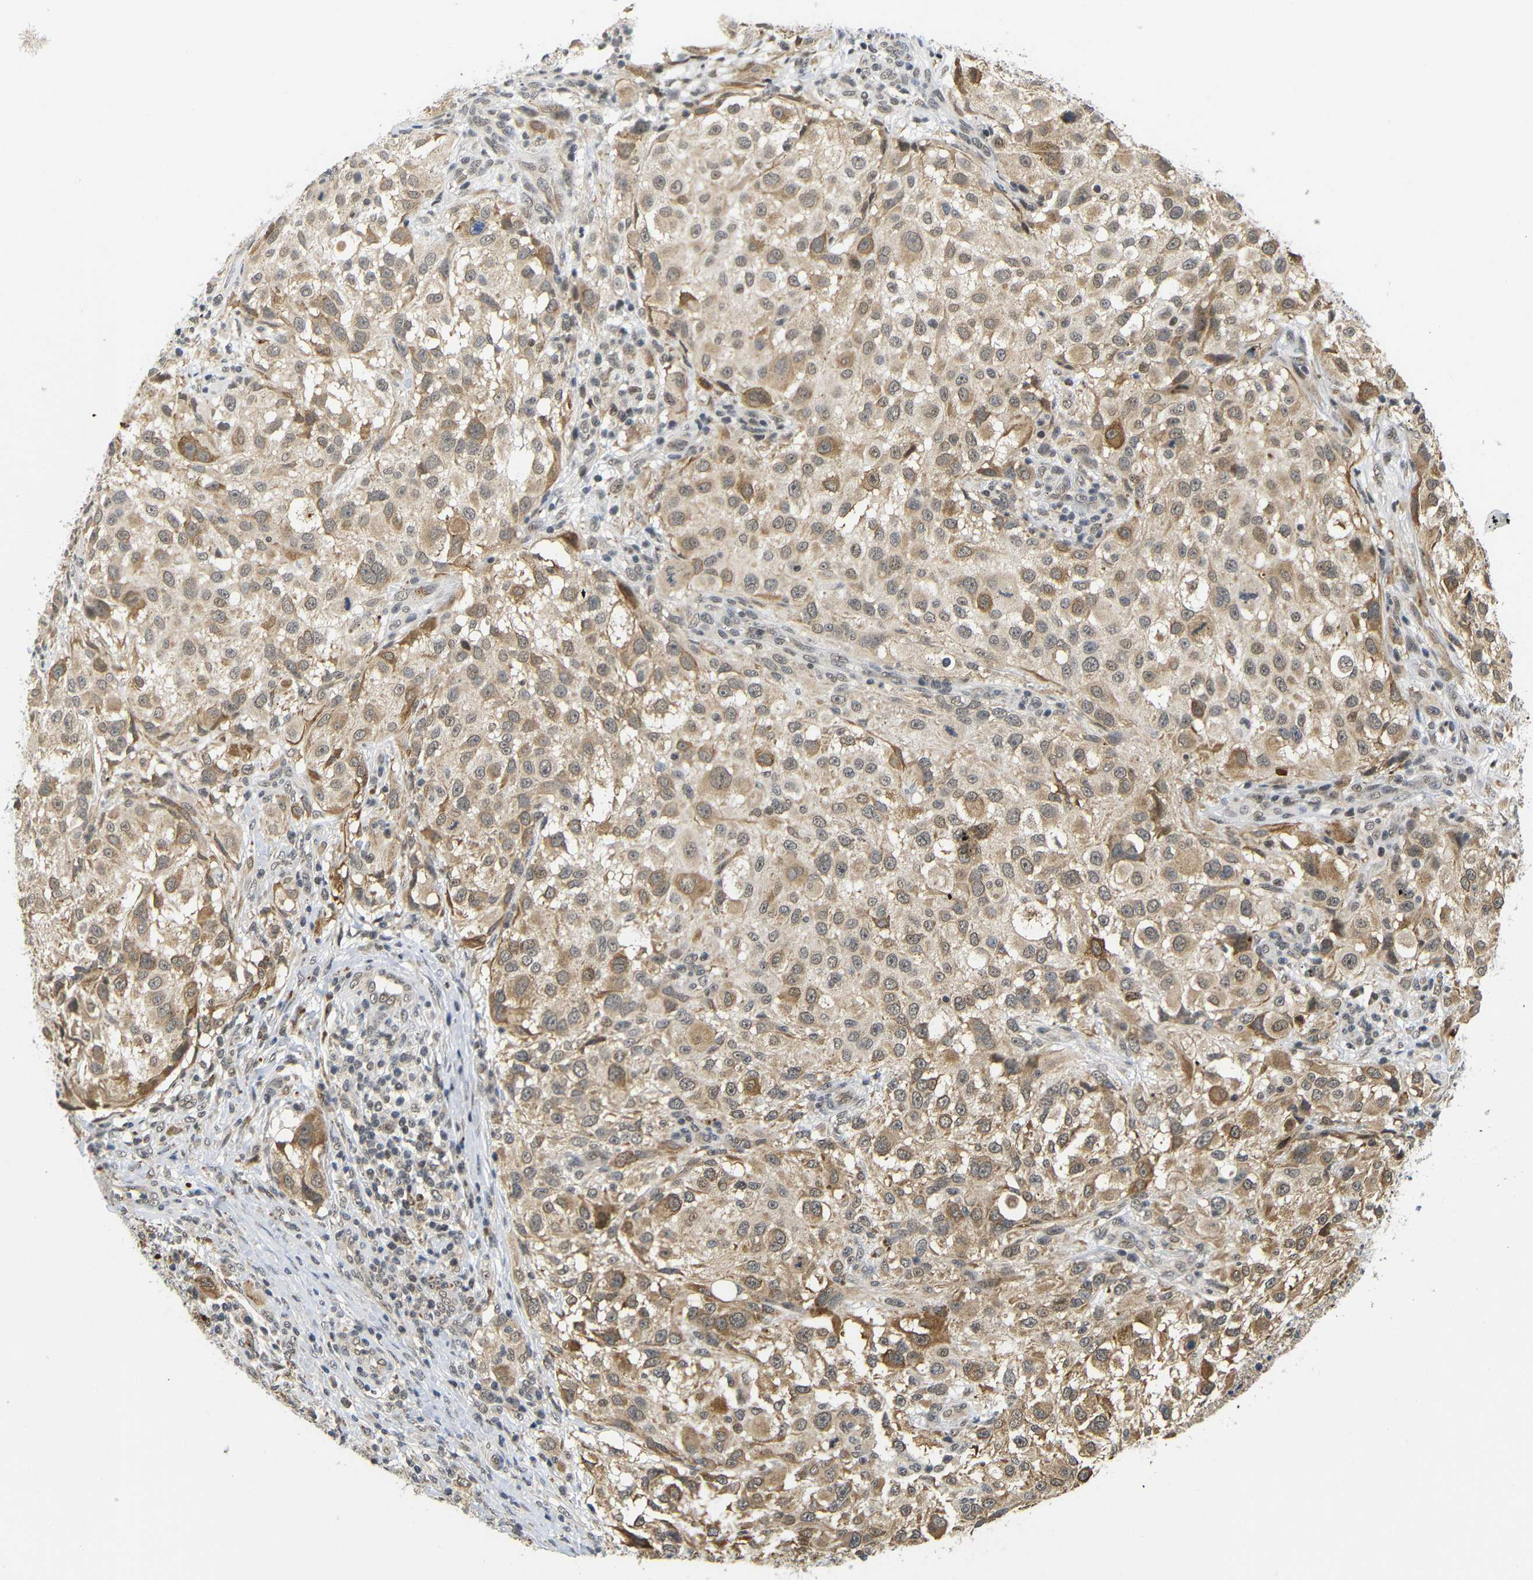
{"staining": {"intensity": "moderate", "quantity": ">75%", "location": "cytoplasmic/membranous"}, "tissue": "melanoma", "cell_type": "Tumor cells", "image_type": "cancer", "snomed": [{"axis": "morphology", "description": "Necrosis, NOS"}, {"axis": "morphology", "description": "Malignant melanoma, NOS"}, {"axis": "topography", "description": "Skin"}], "caption": "A brown stain highlights moderate cytoplasmic/membranous positivity of a protein in human malignant melanoma tumor cells. (Brightfield microscopy of DAB IHC at high magnification).", "gene": "GJA5", "patient": {"sex": "female", "age": 87}}